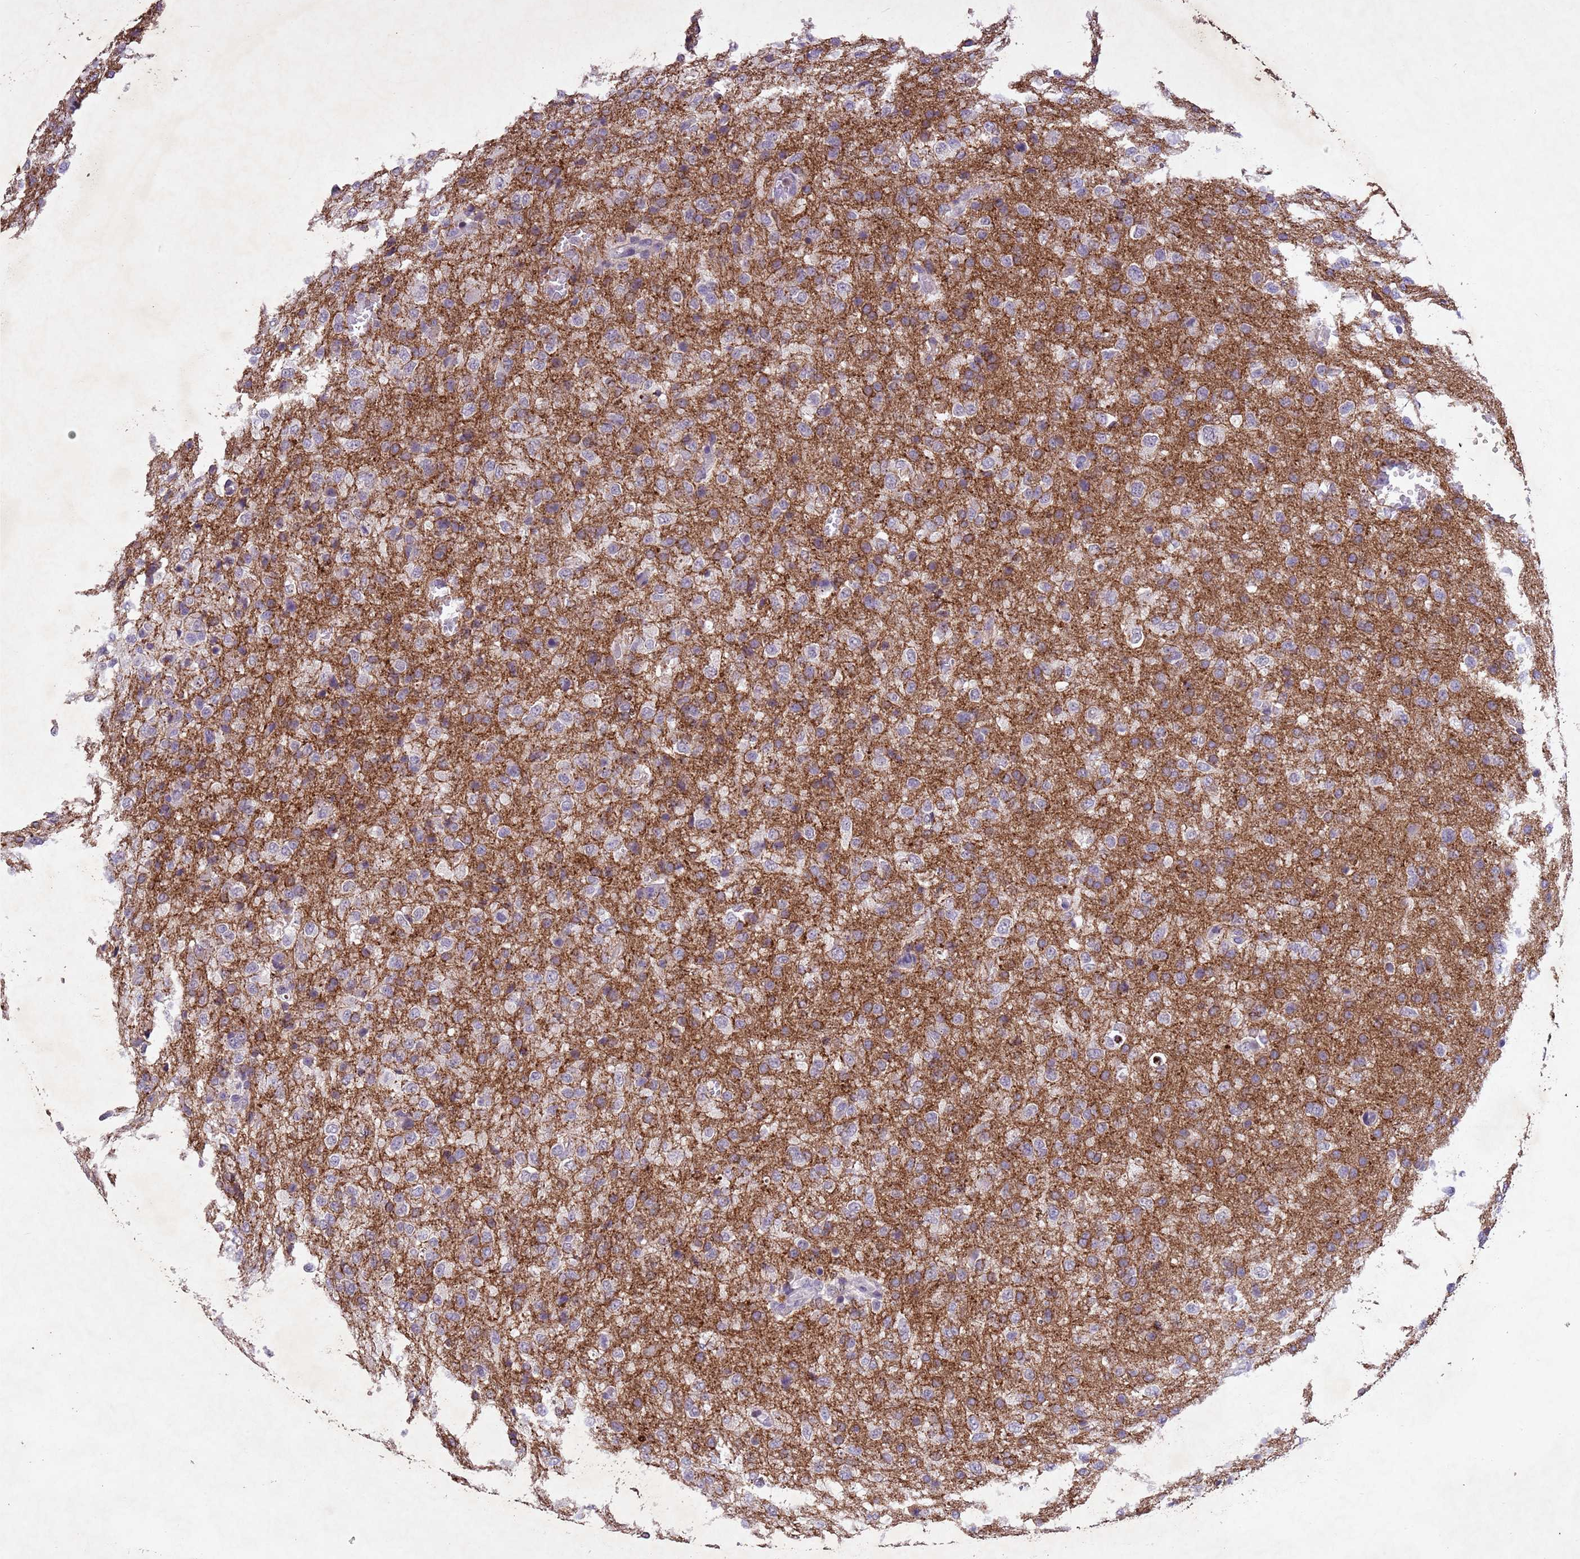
{"staining": {"intensity": "moderate", "quantity": "<25%", "location": "cytoplasmic/membranous"}, "tissue": "glioma", "cell_type": "Tumor cells", "image_type": "cancer", "snomed": [{"axis": "morphology", "description": "Glioma, malignant, High grade"}, {"axis": "topography", "description": "Brain"}], "caption": "IHC of human high-grade glioma (malignant) displays low levels of moderate cytoplasmic/membranous positivity in approximately <25% of tumor cells.", "gene": "NLRP11", "patient": {"sex": "female", "age": 74}}